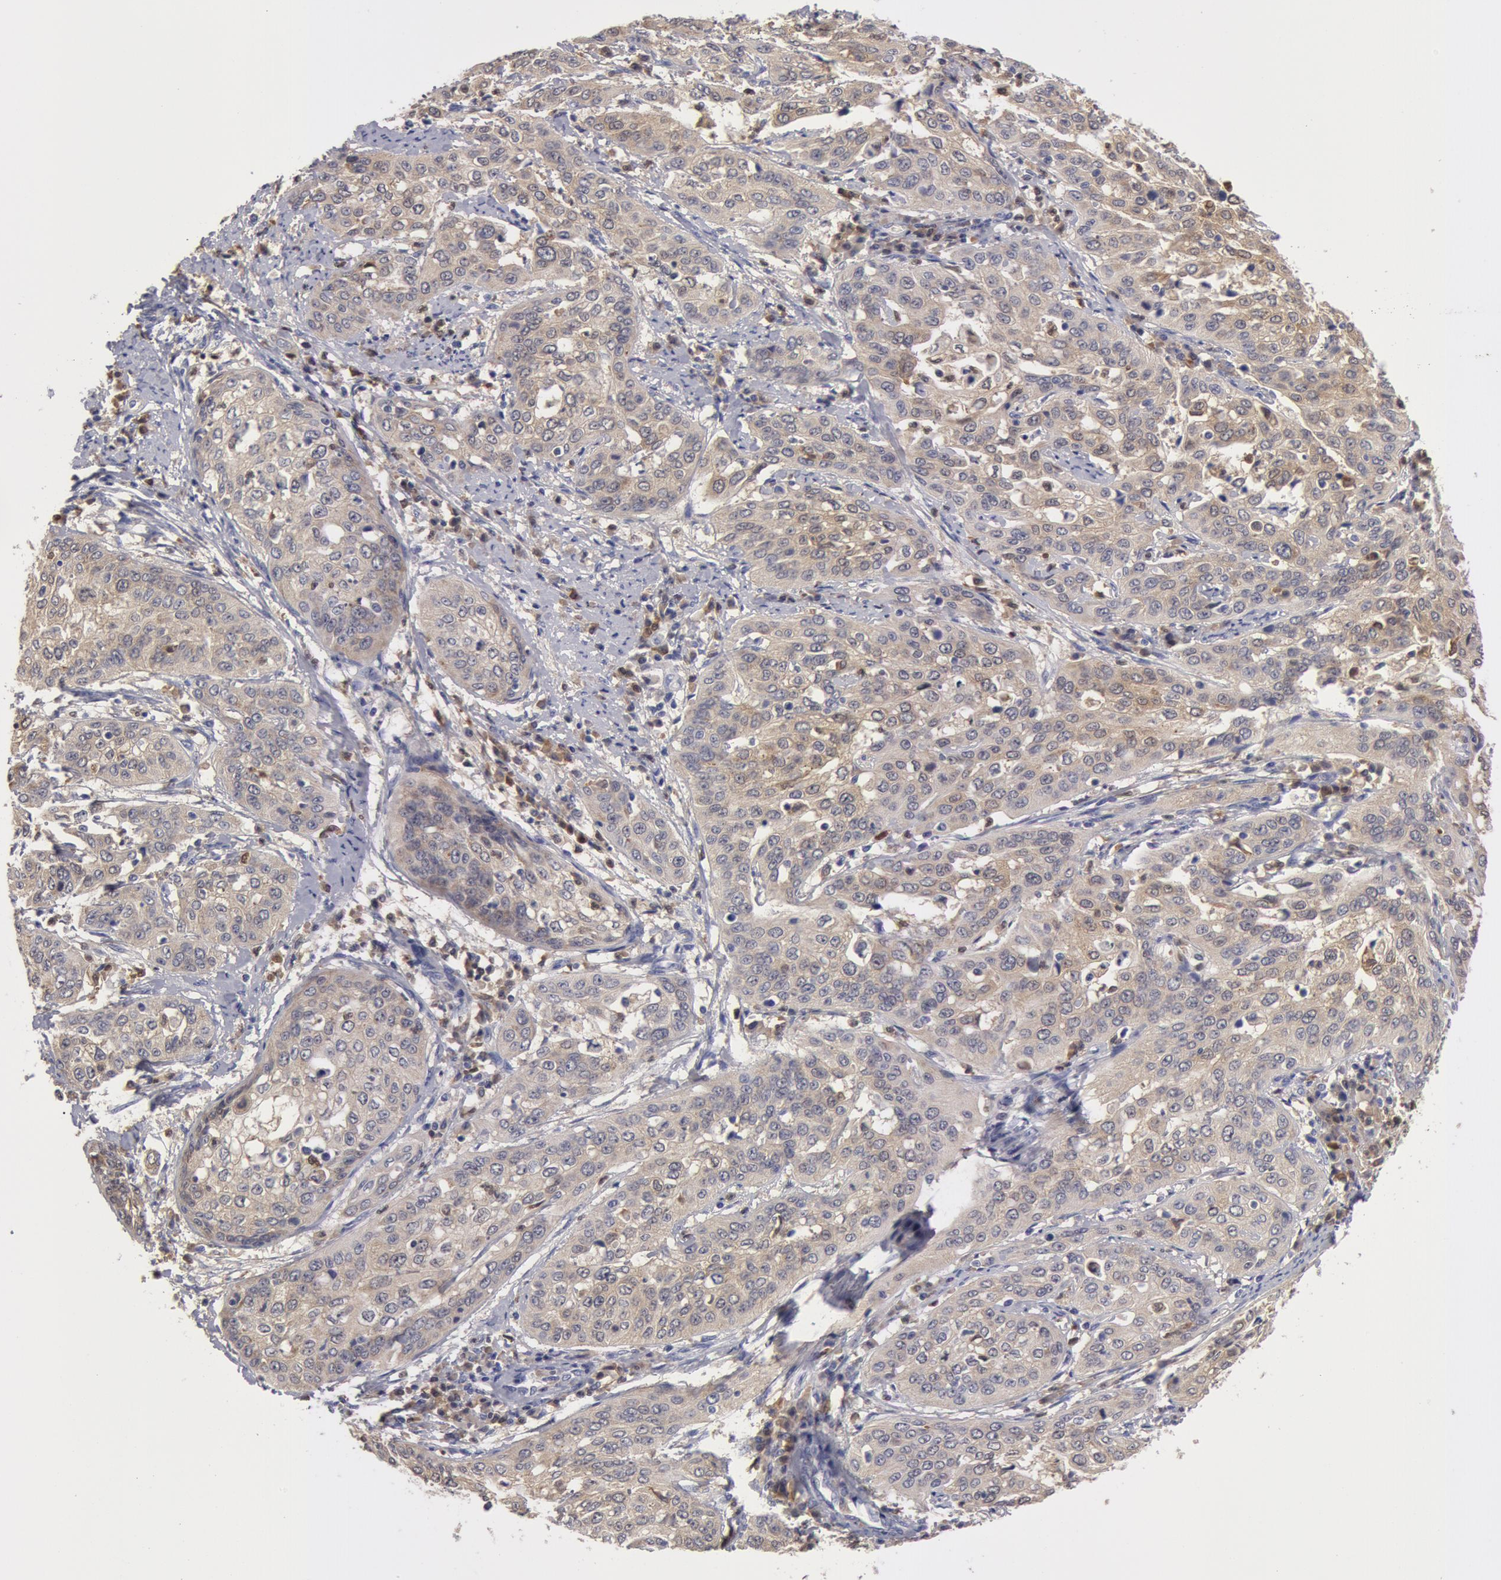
{"staining": {"intensity": "weak", "quantity": ">75%", "location": "cytoplasmic/membranous"}, "tissue": "cervical cancer", "cell_type": "Tumor cells", "image_type": "cancer", "snomed": [{"axis": "morphology", "description": "Squamous cell carcinoma, NOS"}, {"axis": "topography", "description": "Cervix"}], "caption": "Human squamous cell carcinoma (cervical) stained with a protein marker demonstrates weak staining in tumor cells.", "gene": "SYK", "patient": {"sex": "female", "age": 41}}